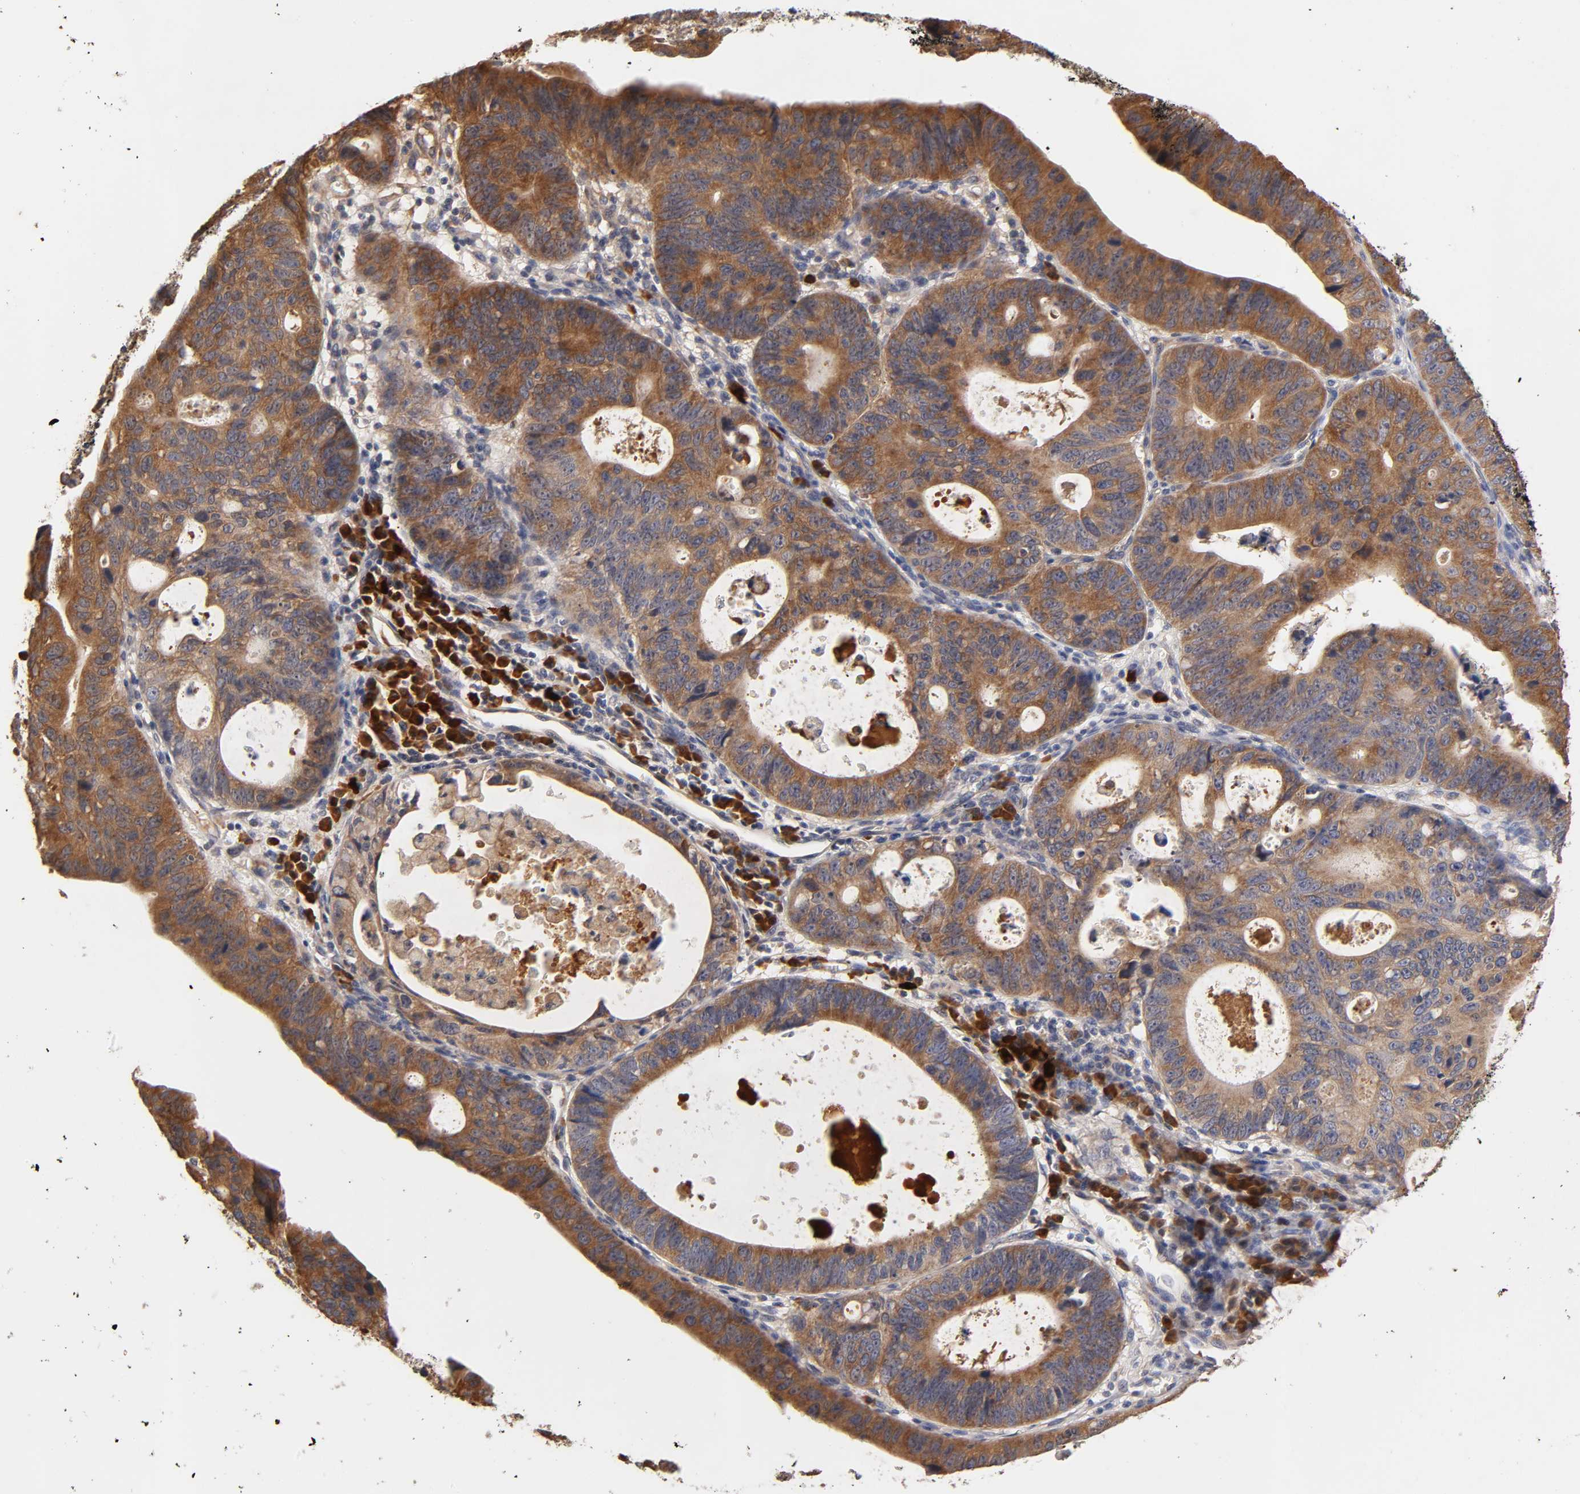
{"staining": {"intensity": "moderate", "quantity": ">75%", "location": "cytoplasmic/membranous"}, "tissue": "stomach cancer", "cell_type": "Tumor cells", "image_type": "cancer", "snomed": [{"axis": "morphology", "description": "Adenocarcinoma, NOS"}, {"axis": "topography", "description": "Stomach"}], "caption": "Protein staining shows moderate cytoplasmic/membranous expression in approximately >75% of tumor cells in stomach cancer.", "gene": "RPS29", "patient": {"sex": "male", "age": 59}}